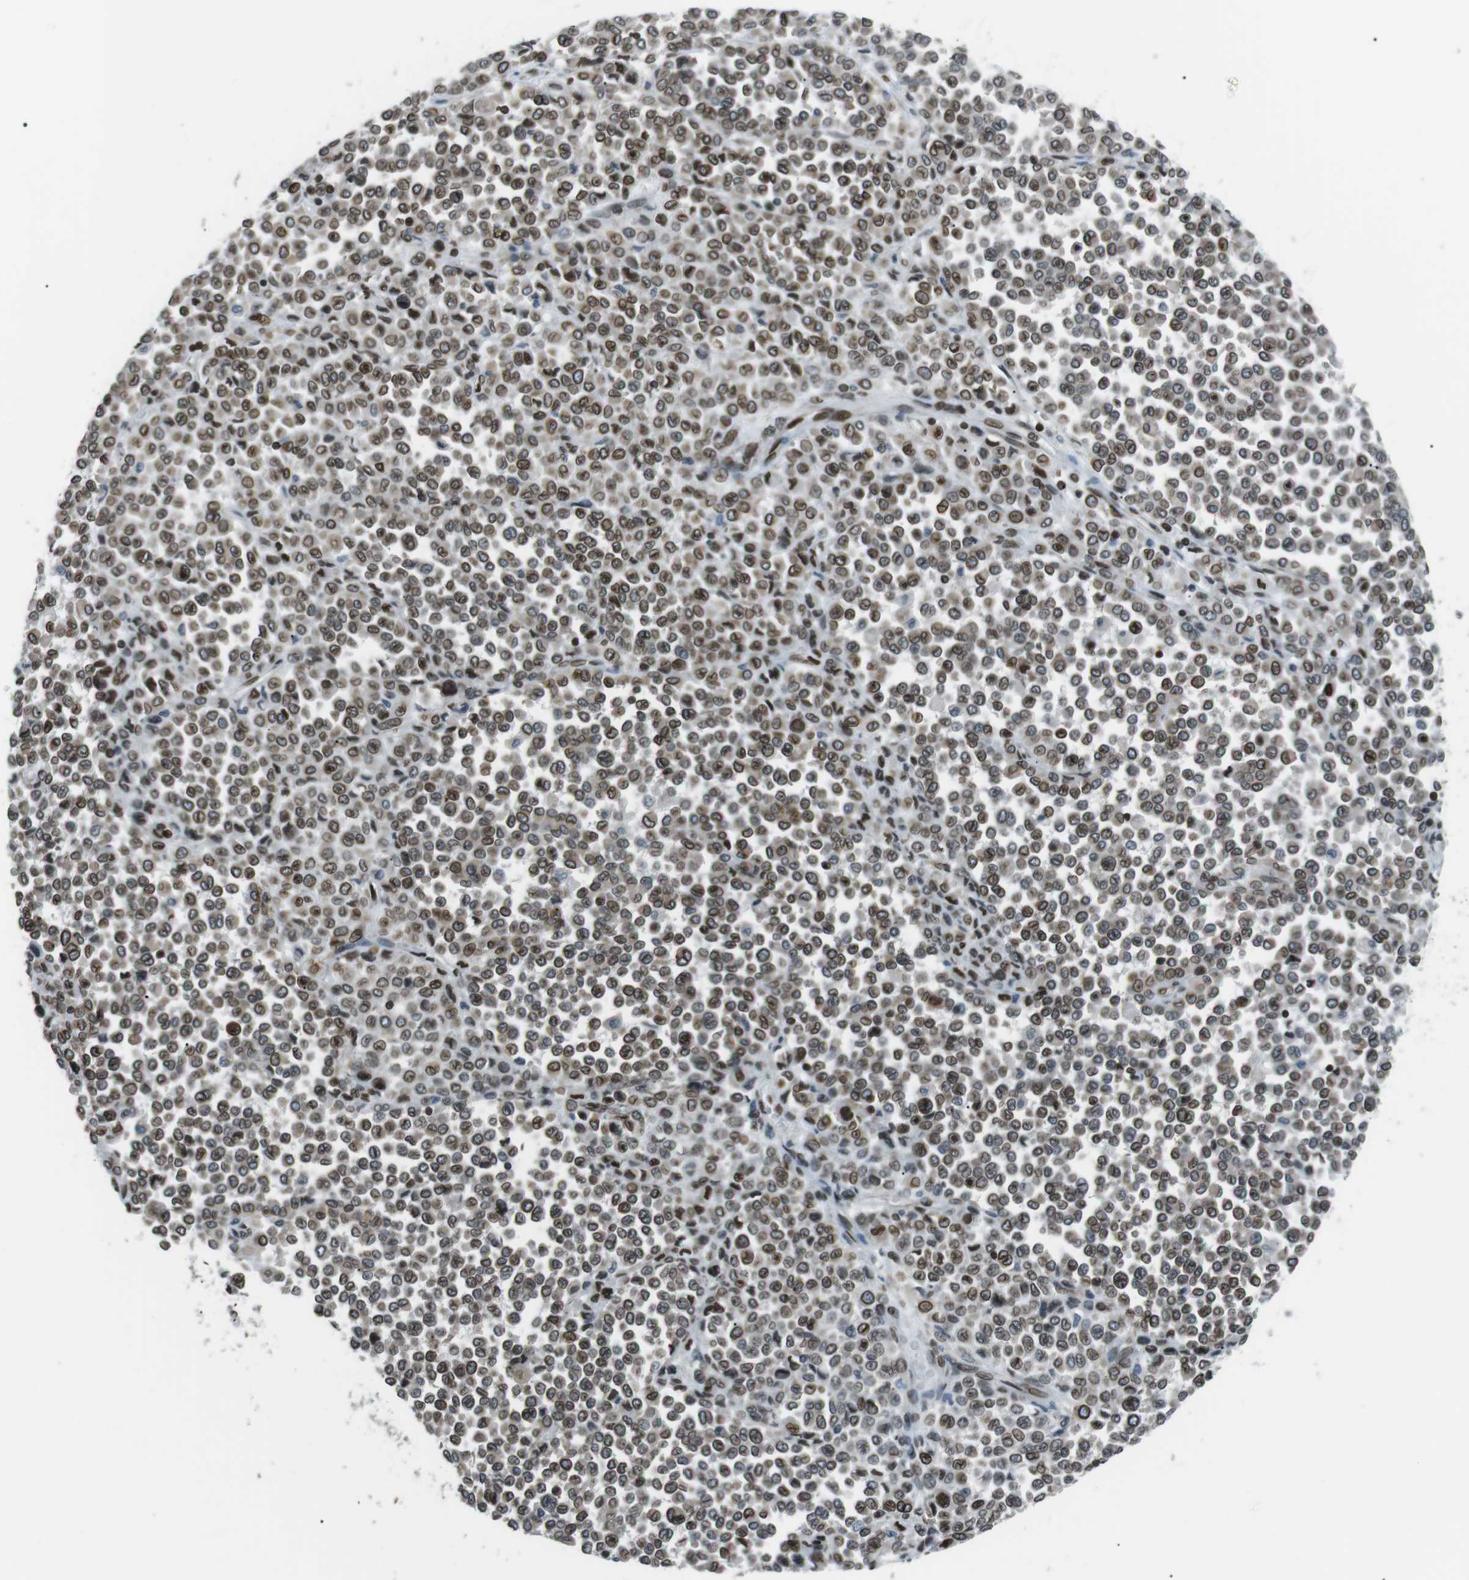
{"staining": {"intensity": "moderate", "quantity": ">75%", "location": "cytoplasmic/membranous,nuclear"}, "tissue": "melanoma", "cell_type": "Tumor cells", "image_type": "cancer", "snomed": [{"axis": "morphology", "description": "Malignant melanoma, Metastatic site"}, {"axis": "topography", "description": "Pancreas"}], "caption": "High-magnification brightfield microscopy of malignant melanoma (metastatic site) stained with DAB (brown) and counterstained with hematoxylin (blue). tumor cells exhibit moderate cytoplasmic/membranous and nuclear positivity is seen in approximately>75% of cells.", "gene": "TMX4", "patient": {"sex": "female", "age": 30}}